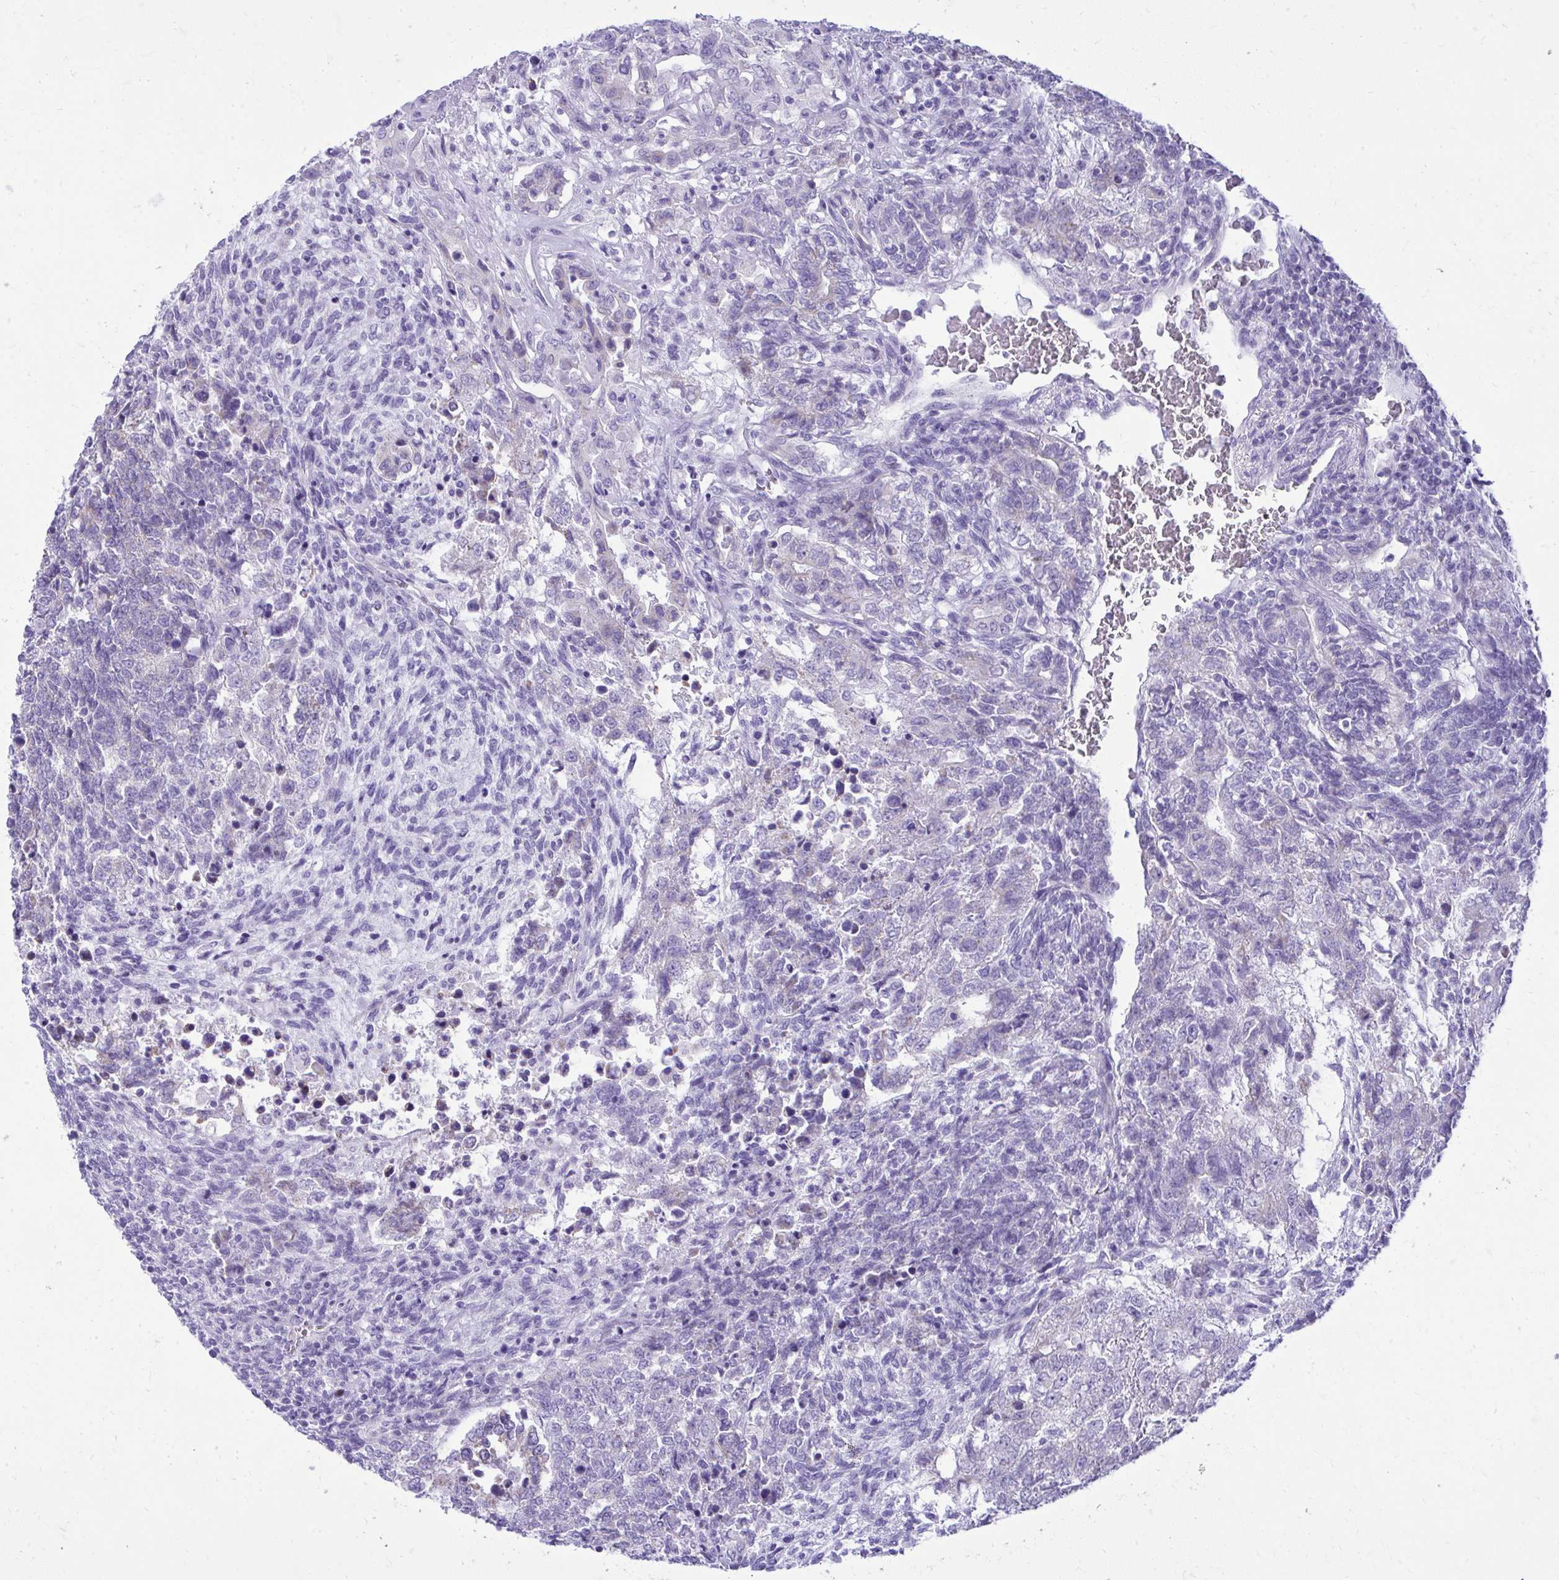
{"staining": {"intensity": "negative", "quantity": "none", "location": "none"}, "tissue": "testis cancer", "cell_type": "Tumor cells", "image_type": "cancer", "snomed": [{"axis": "morphology", "description": "Carcinoma, Embryonal, NOS"}, {"axis": "topography", "description": "Testis"}], "caption": "IHC of testis embryonal carcinoma shows no expression in tumor cells.", "gene": "RALYL", "patient": {"sex": "male", "age": 23}}